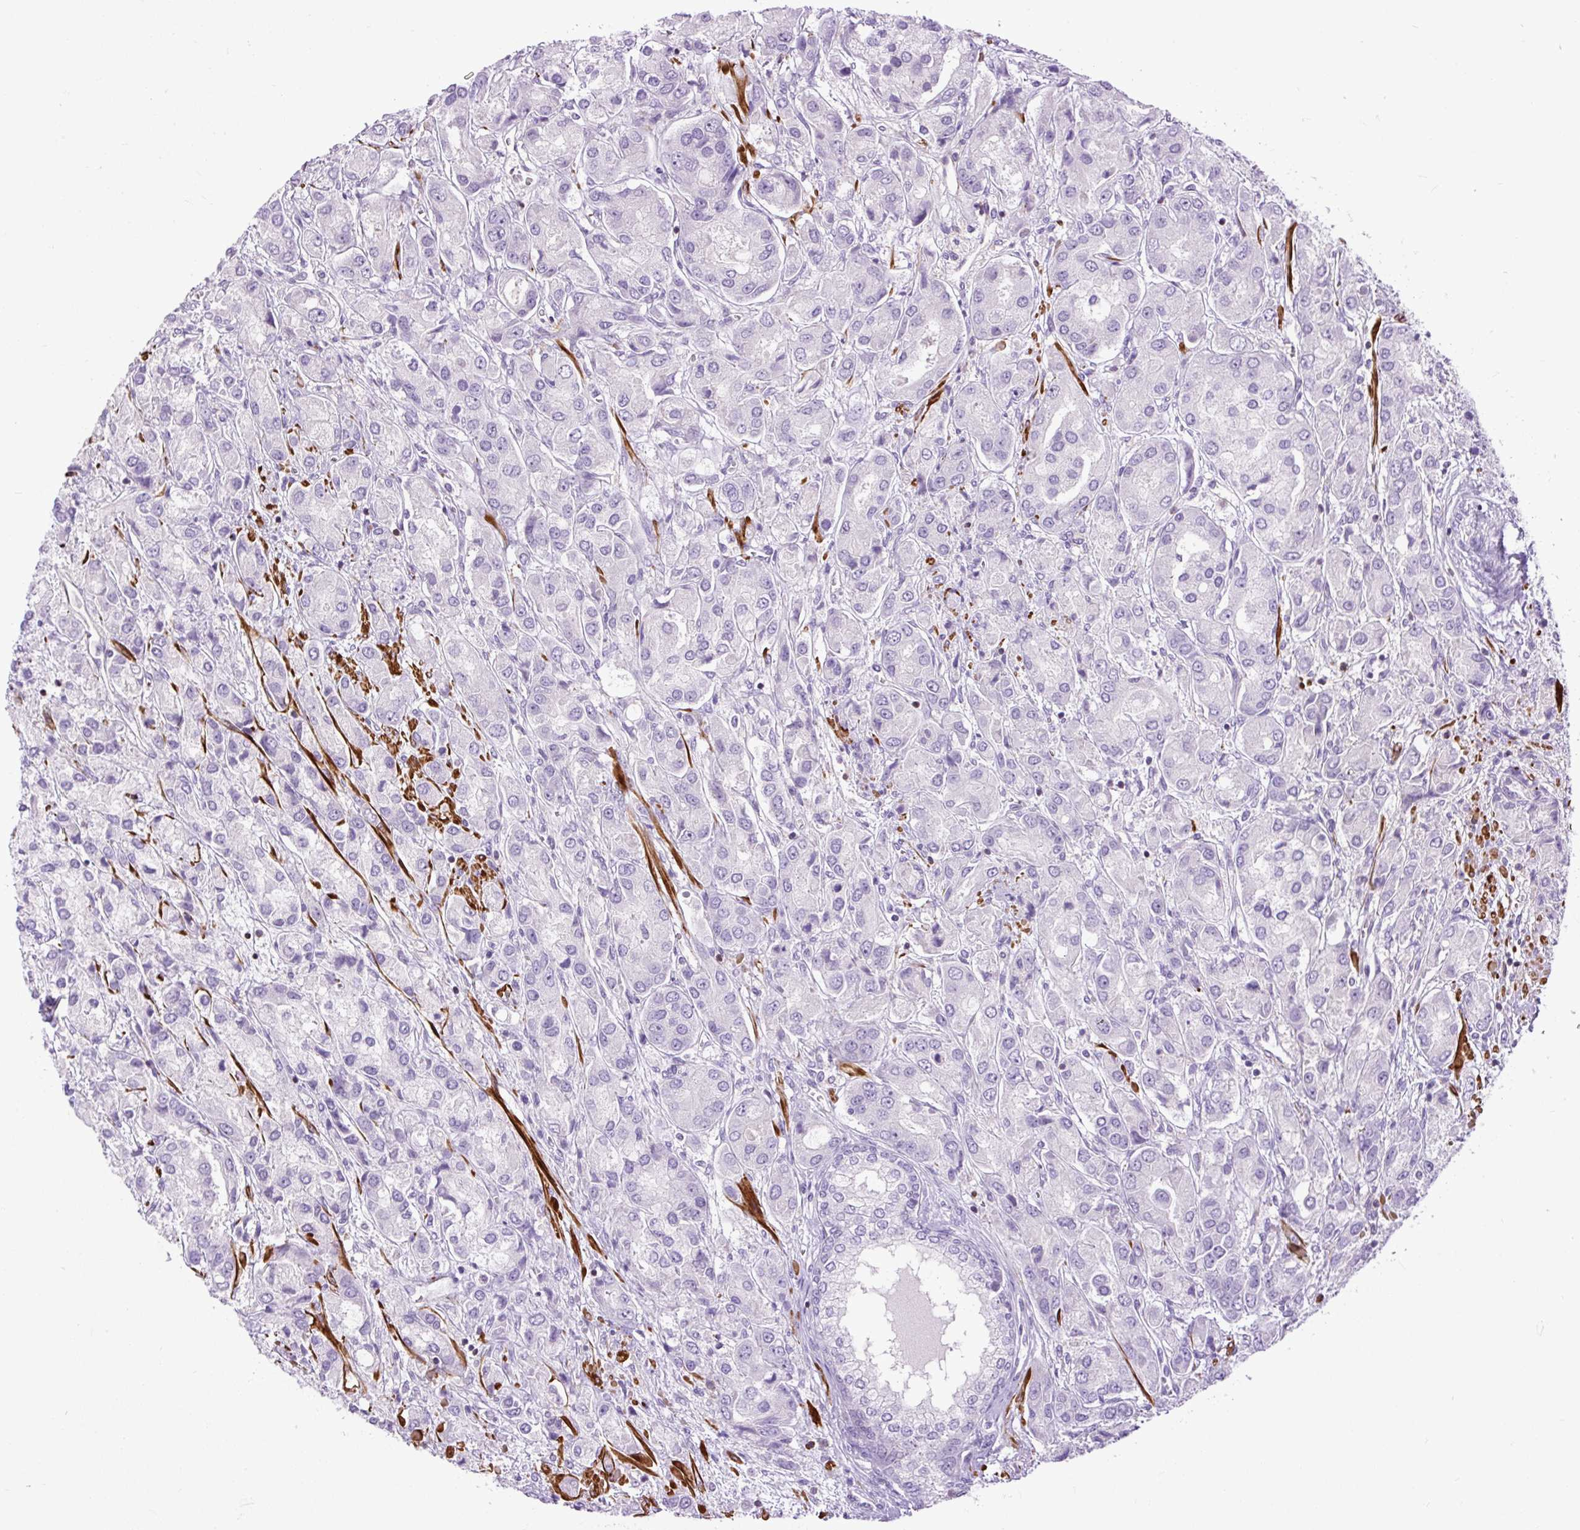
{"staining": {"intensity": "negative", "quantity": "none", "location": "none"}, "tissue": "prostate cancer", "cell_type": "Tumor cells", "image_type": "cancer", "snomed": [{"axis": "morphology", "description": "Adenocarcinoma, High grade"}, {"axis": "topography", "description": "Prostate"}], "caption": "Protein analysis of prostate high-grade adenocarcinoma reveals no significant positivity in tumor cells. The staining is performed using DAB (3,3'-diaminobenzidine) brown chromogen with nuclei counter-stained in using hematoxylin.", "gene": "ZNF197", "patient": {"sex": "male", "age": 67}}